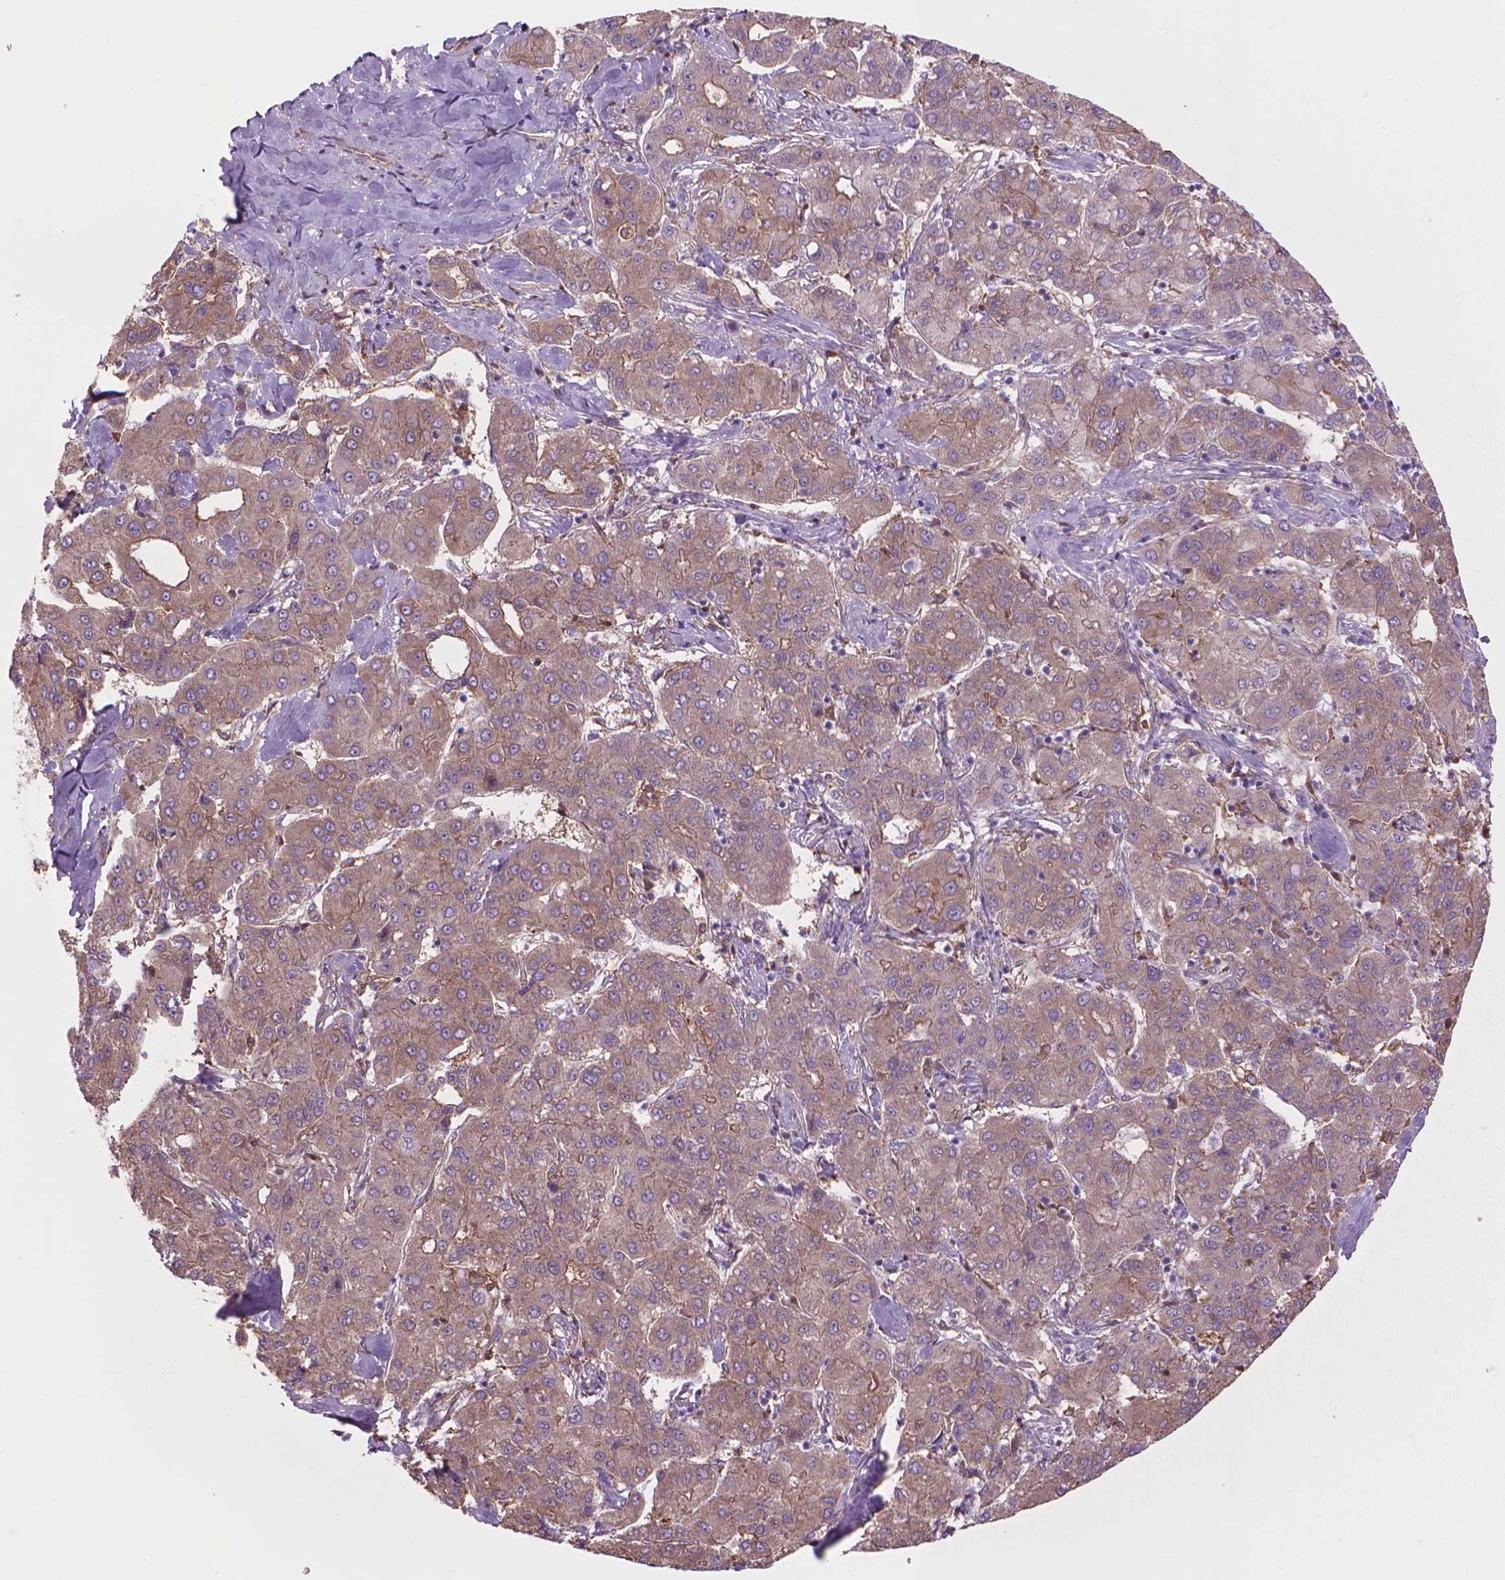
{"staining": {"intensity": "weak", "quantity": ">75%", "location": "cytoplasmic/membranous"}, "tissue": "liver cancer", "cell_type": "Tumor cells", "image_type": "cancer", "snomed": [{"axis": "morphology", "description": "Carcinoma, Hepatocellular, NOS"}, {"axis": "topography", "description": "Liver"}], "caption": "Liver cancer (hepatocellular carcinoma) stained for a protein (brown) reveals weak cytoplasmic/membranous positive positivity in approximately >75% of tumor cells.", "gene": "CORO1B", "patient": {"sex": "male", "age": 65}}